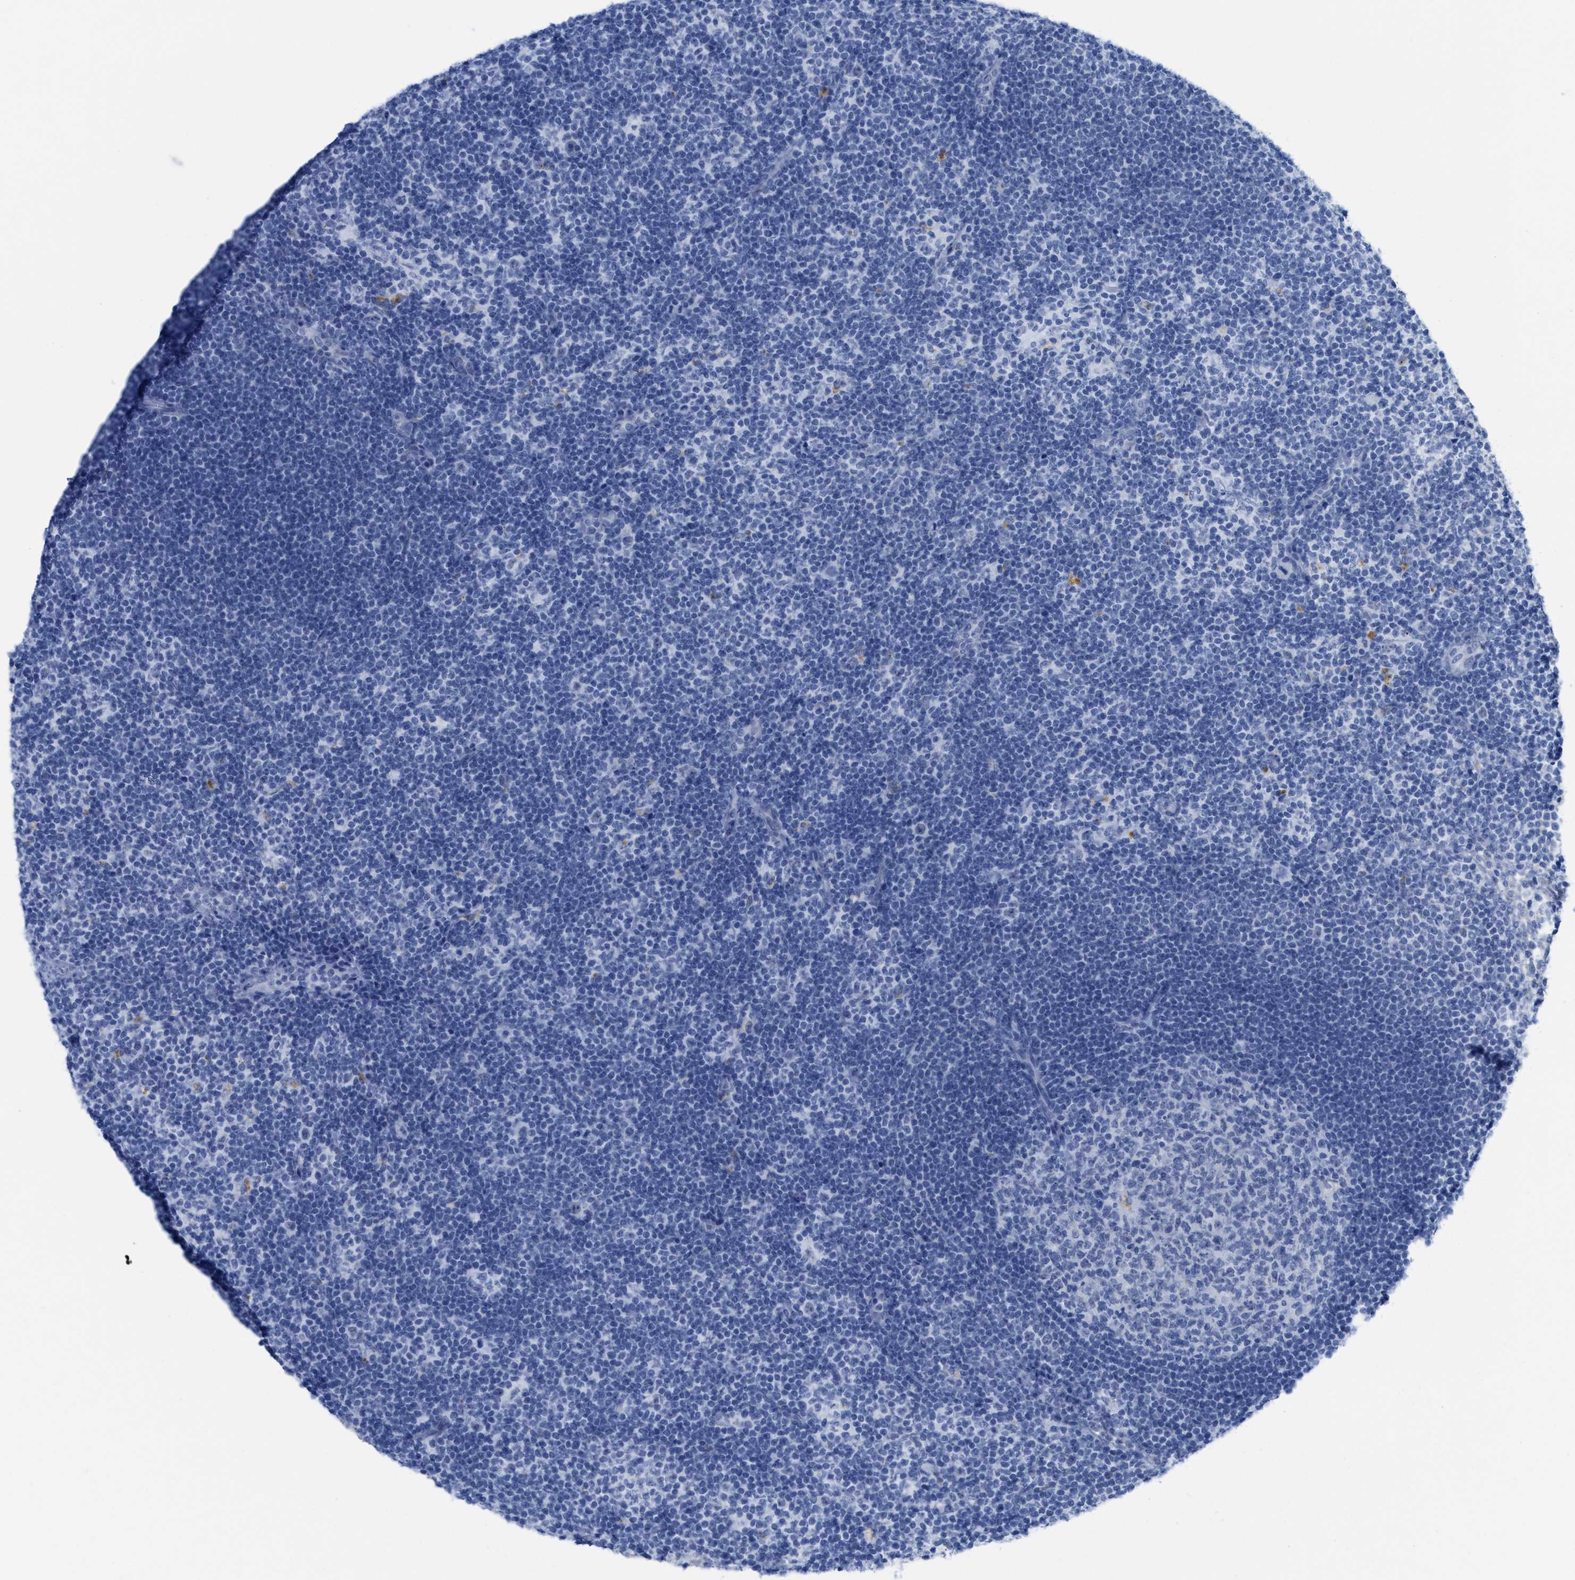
{"staining": {"intensity": "negative", "quantity": "none", "location": "none"}, "tissue": "lymph node", "cell_type": "Germinal center cells", "image_type": "normal", "snomed": [{"axis": "morphology", "description": "Normal tissue, NOS"}, {"axis": "morphology", "description": "Carcinoid, malignant, NOS"}, {"axis": "topography", "description": "Lymph node"}], "caption": "This is a photomicrograph of immunohistochemistry (IHC) staining of normal lymph node, which shows no staining in germinal center cells.", "gene": "WDR4", "patient": {"sex": "male", "age": 47}}